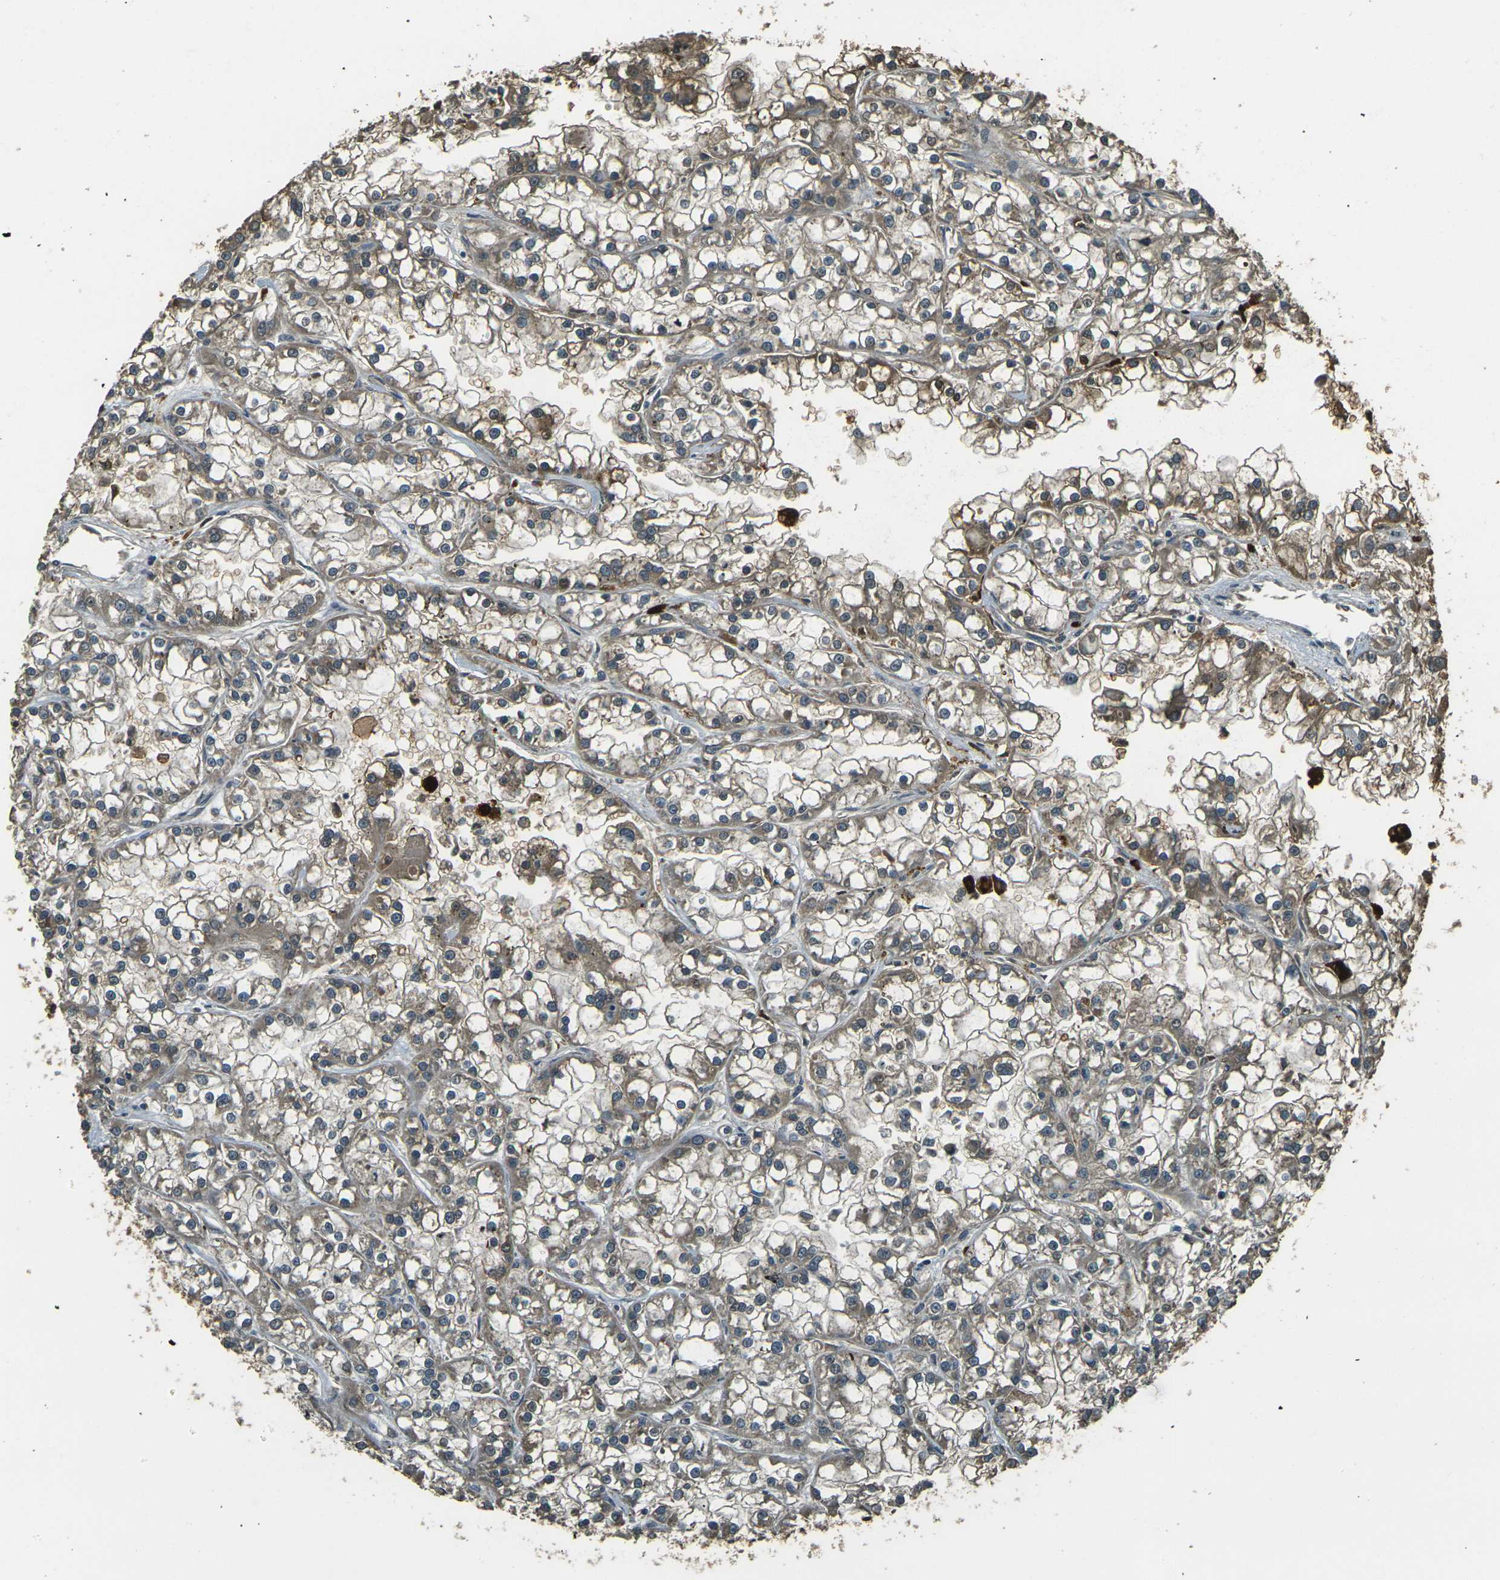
{"staining": {"intensity": "moderate", "quantity": ">75%", "location": "cytoplasmic/membranous"}, "tissue": "renal cancer", "cell_type": "Tumor cells", "image_type": "cancer", "snomed": [{"axis": "morphology", "description": "Adenocarcinoma, NOS"}, {"axis": "topography", "description": "Kidney"}], "caption": "Adenocarcinoma (renal) was stained to show a protein in brown. There is medium levels of moderate cytoplasmic/membranous staining in approximately >75% of tumor cells.", "gene": "TOR1A", "patient": {"sex": "female", "age": 52}}